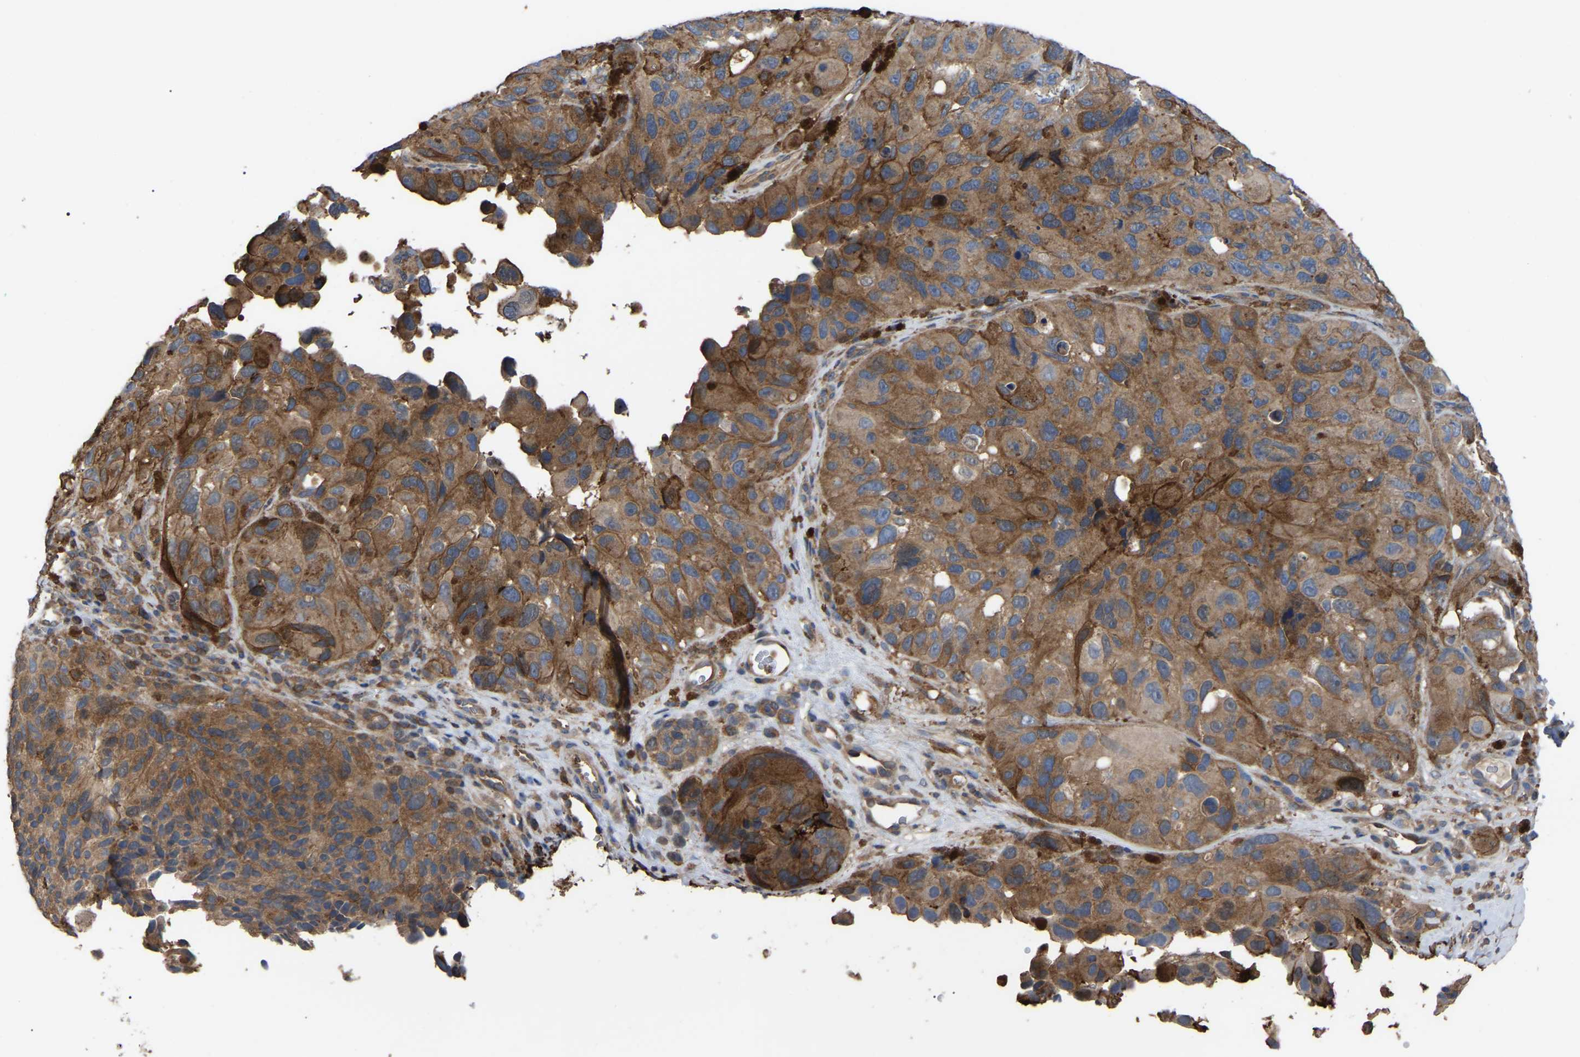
{"staining": {"intensity": "moderate", "quantity": ">75%", "location": "cytoplasmic/membranous"}, "tissue": "melanoma", "cell_type": "Tumor cells", "image_type": "cancer", "snomed": [{"axis": "morphology", "description": "Malignant melanoma, NOS"}, {"axis": "topography", "description": "Skin"}], "caption": "High-magnification brightfield microscopy of malignant melanoma stained with DAB (brown) and counterstained with hematoxylin (blue). tumor cells exhibit moderate cytoplasmic/membranous positivity is seen in about>75% of cells.", "gene": "CIT", "patient": {"sex": "female", "age": 73}}